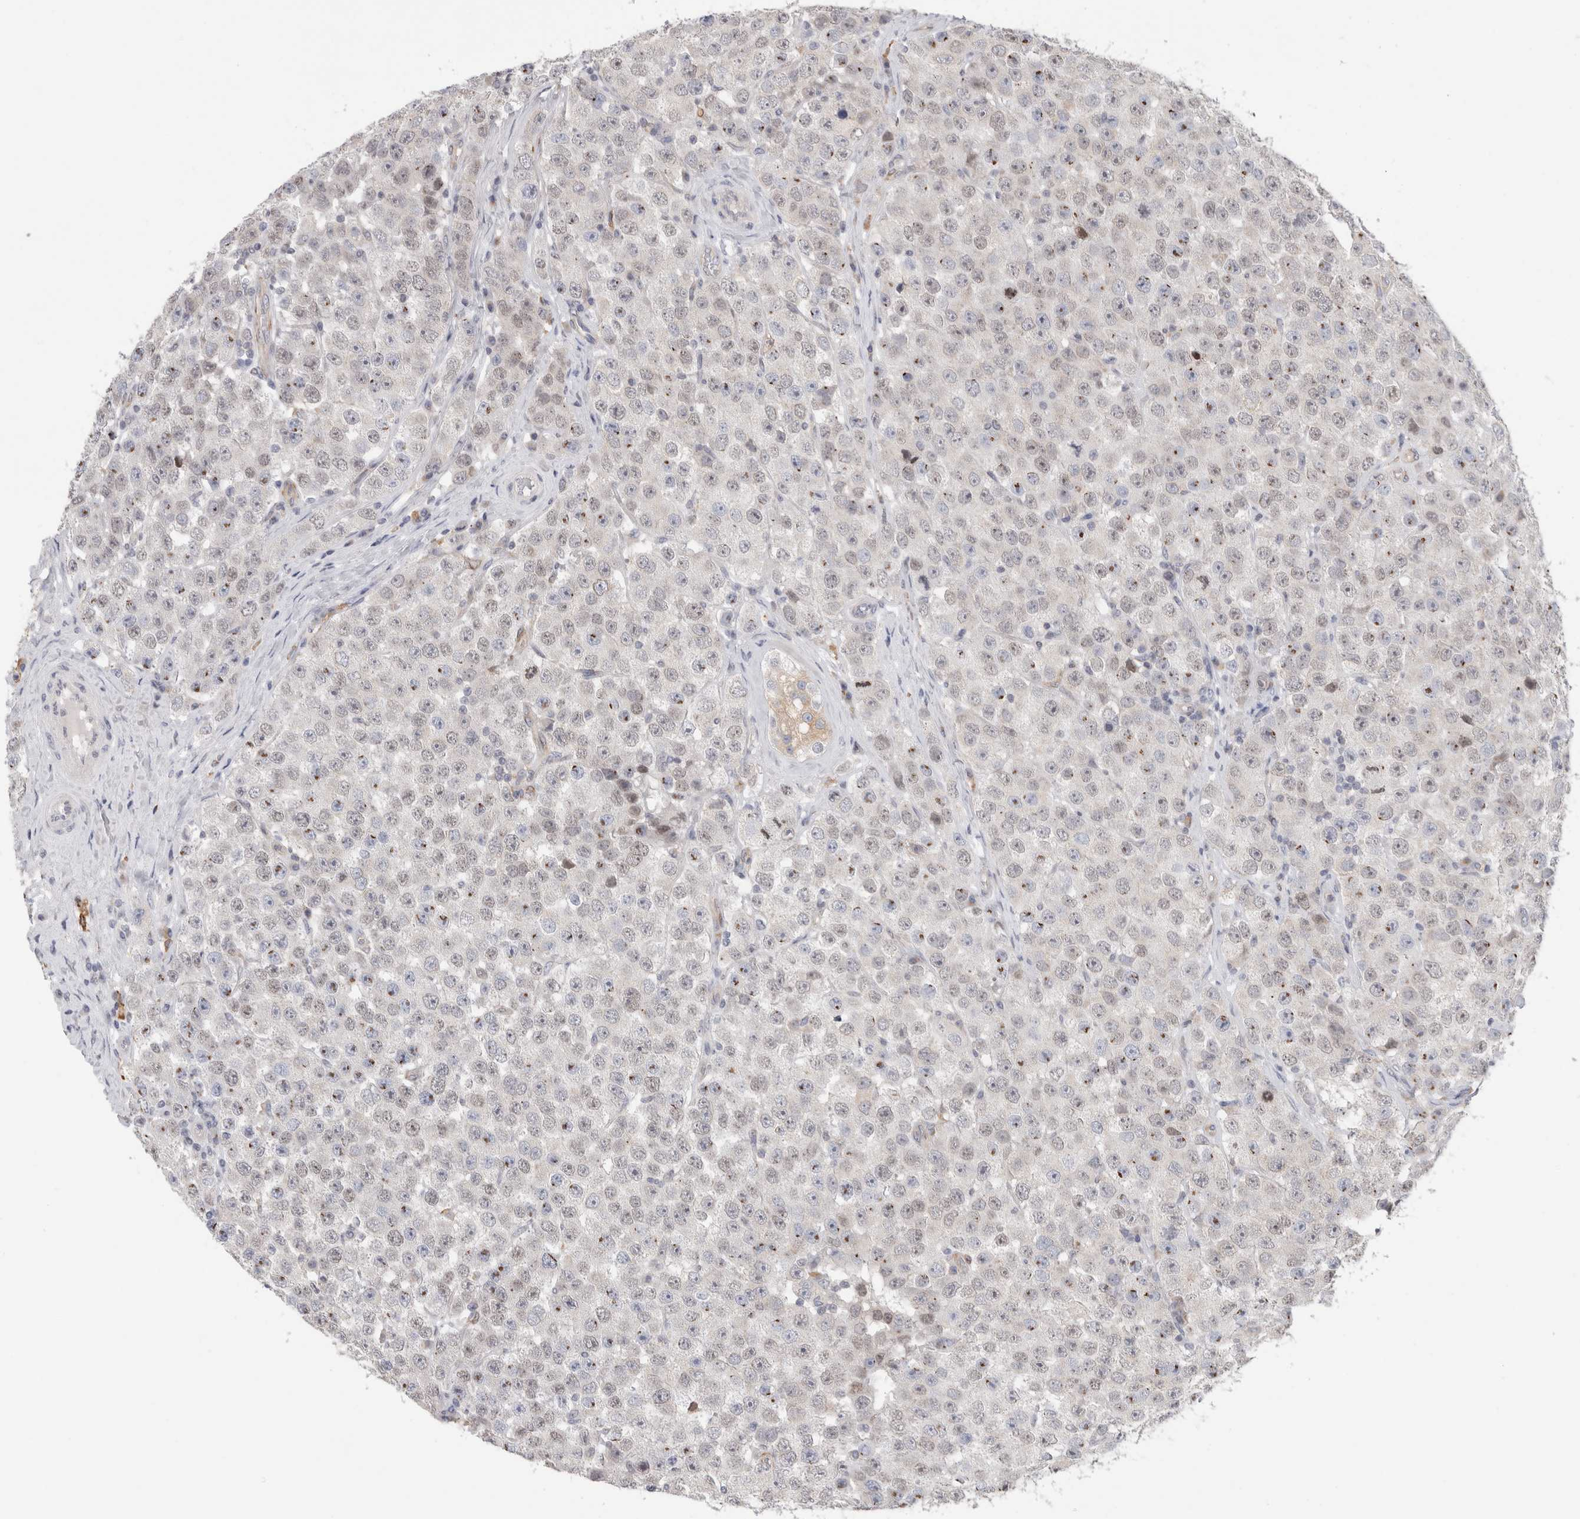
{"staining": {"intensity": "weak", "quantity": "<25%", "location": "nuclear"}, "tissue": "testis cancer", "cell_type": "Tumor cells", "image_type": "cancer", "snomed": [{"axis": "morphology", "description": "Seminoma, NOS"}, {"axis": "morphology", "description": "Carcinoma, Embryonal, NOS"}, {"axis": "topography", "description": "Testis"}], "caption": "This is an immunohistochemistry (IHC) image of human testis cancer (seminoma). There is no expression in tumor cells.", "gene": "SYTL5", "patient": {"sex": "male", "age": 28}}